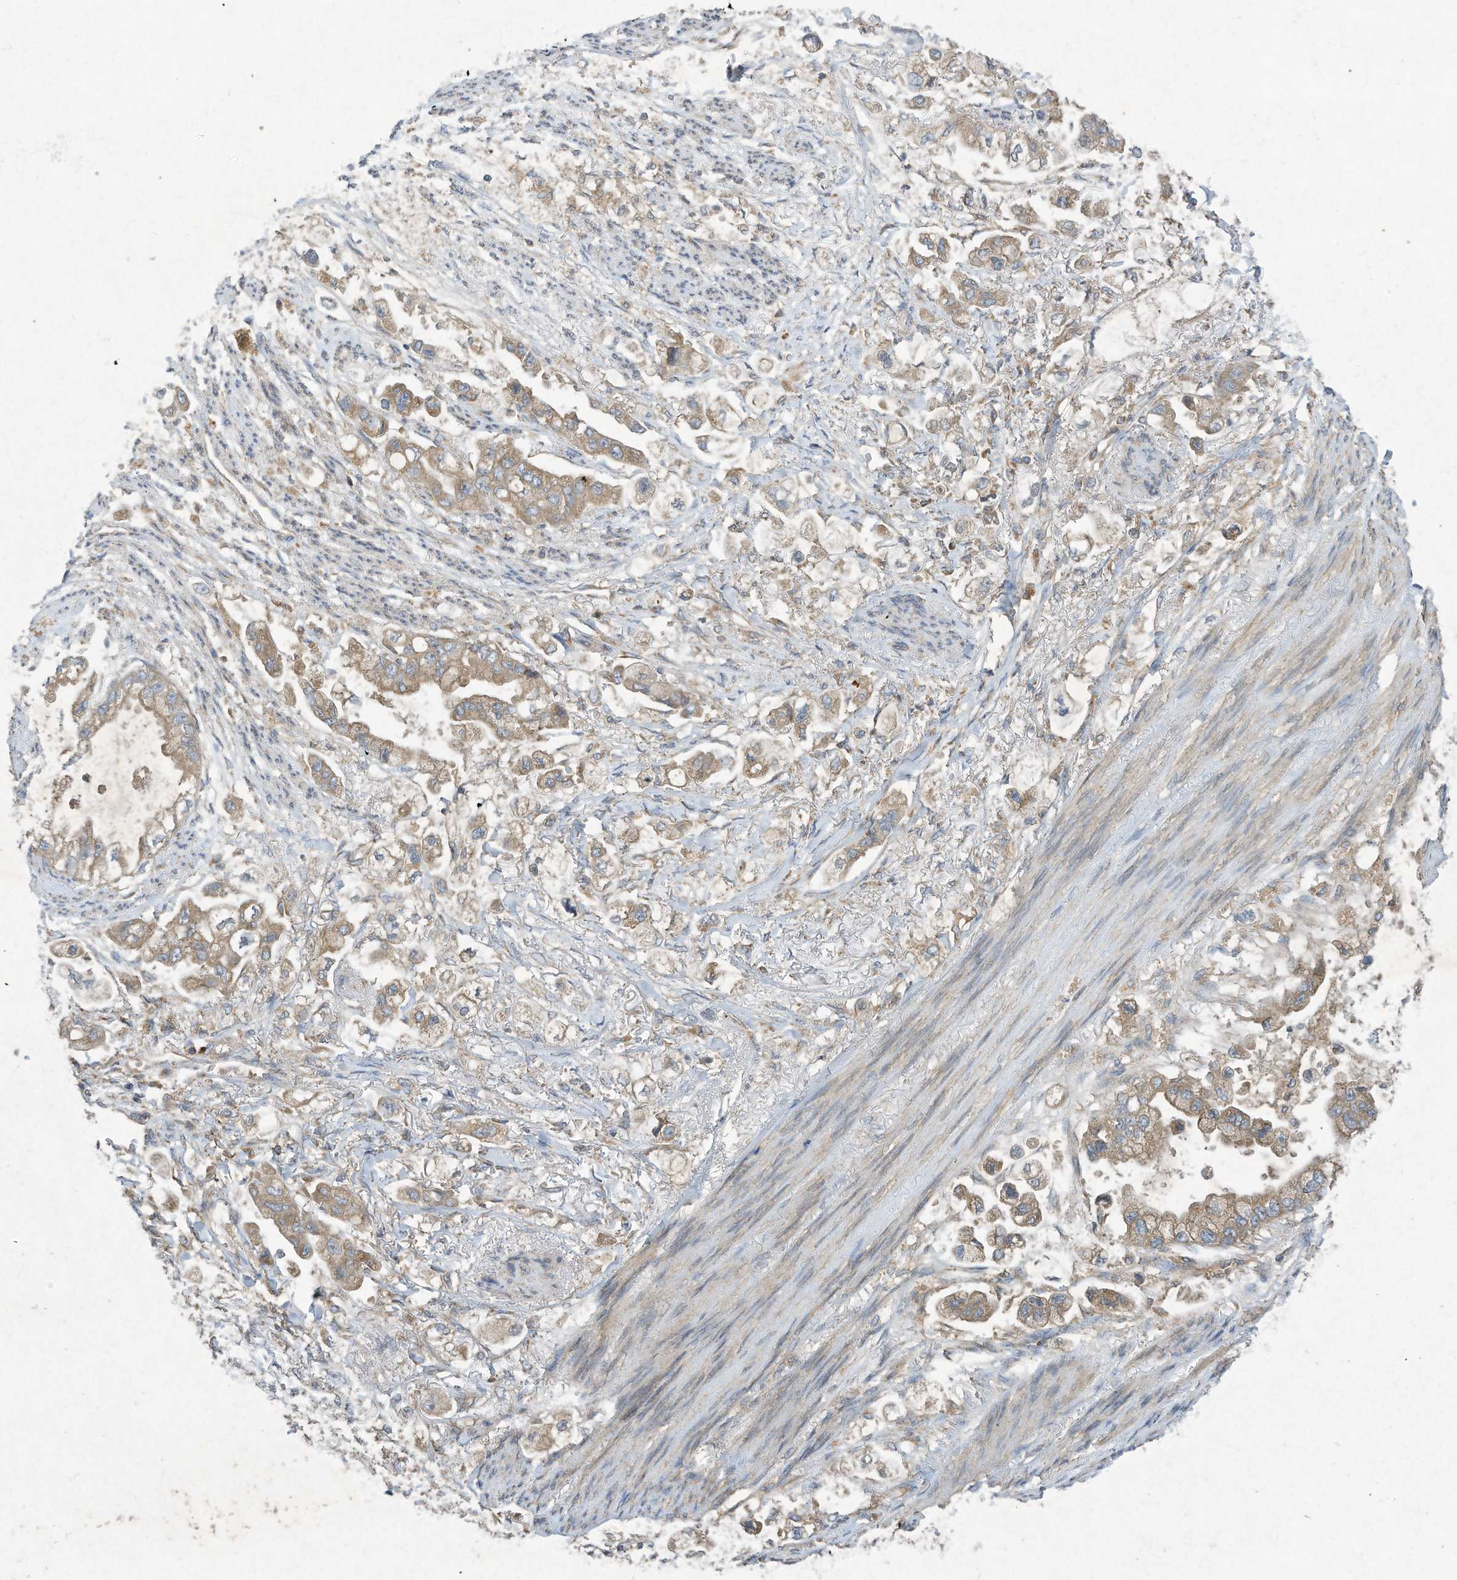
{"staining": {"intensity": "weak", "quantity": "25%-75%", "location": "cytoplasmic/membranous"}, "tissue": "stomach cancer", "cell_type": "Tumor cells", "image_type": "cancer", "snomed": [{"axis": "morphology", "description": "Adenocarcinoma, NOS"}, {"axis": "topography", "description": "Stomach"}], "caption": "Tumor cells show weak cytoplasmic/membranous positivity in approximately 25%-75% of cells in stomach cancer (adenocarcinoma).", "gene": "SYNJ2", "patient": {"sex": "male", "age": 62}}